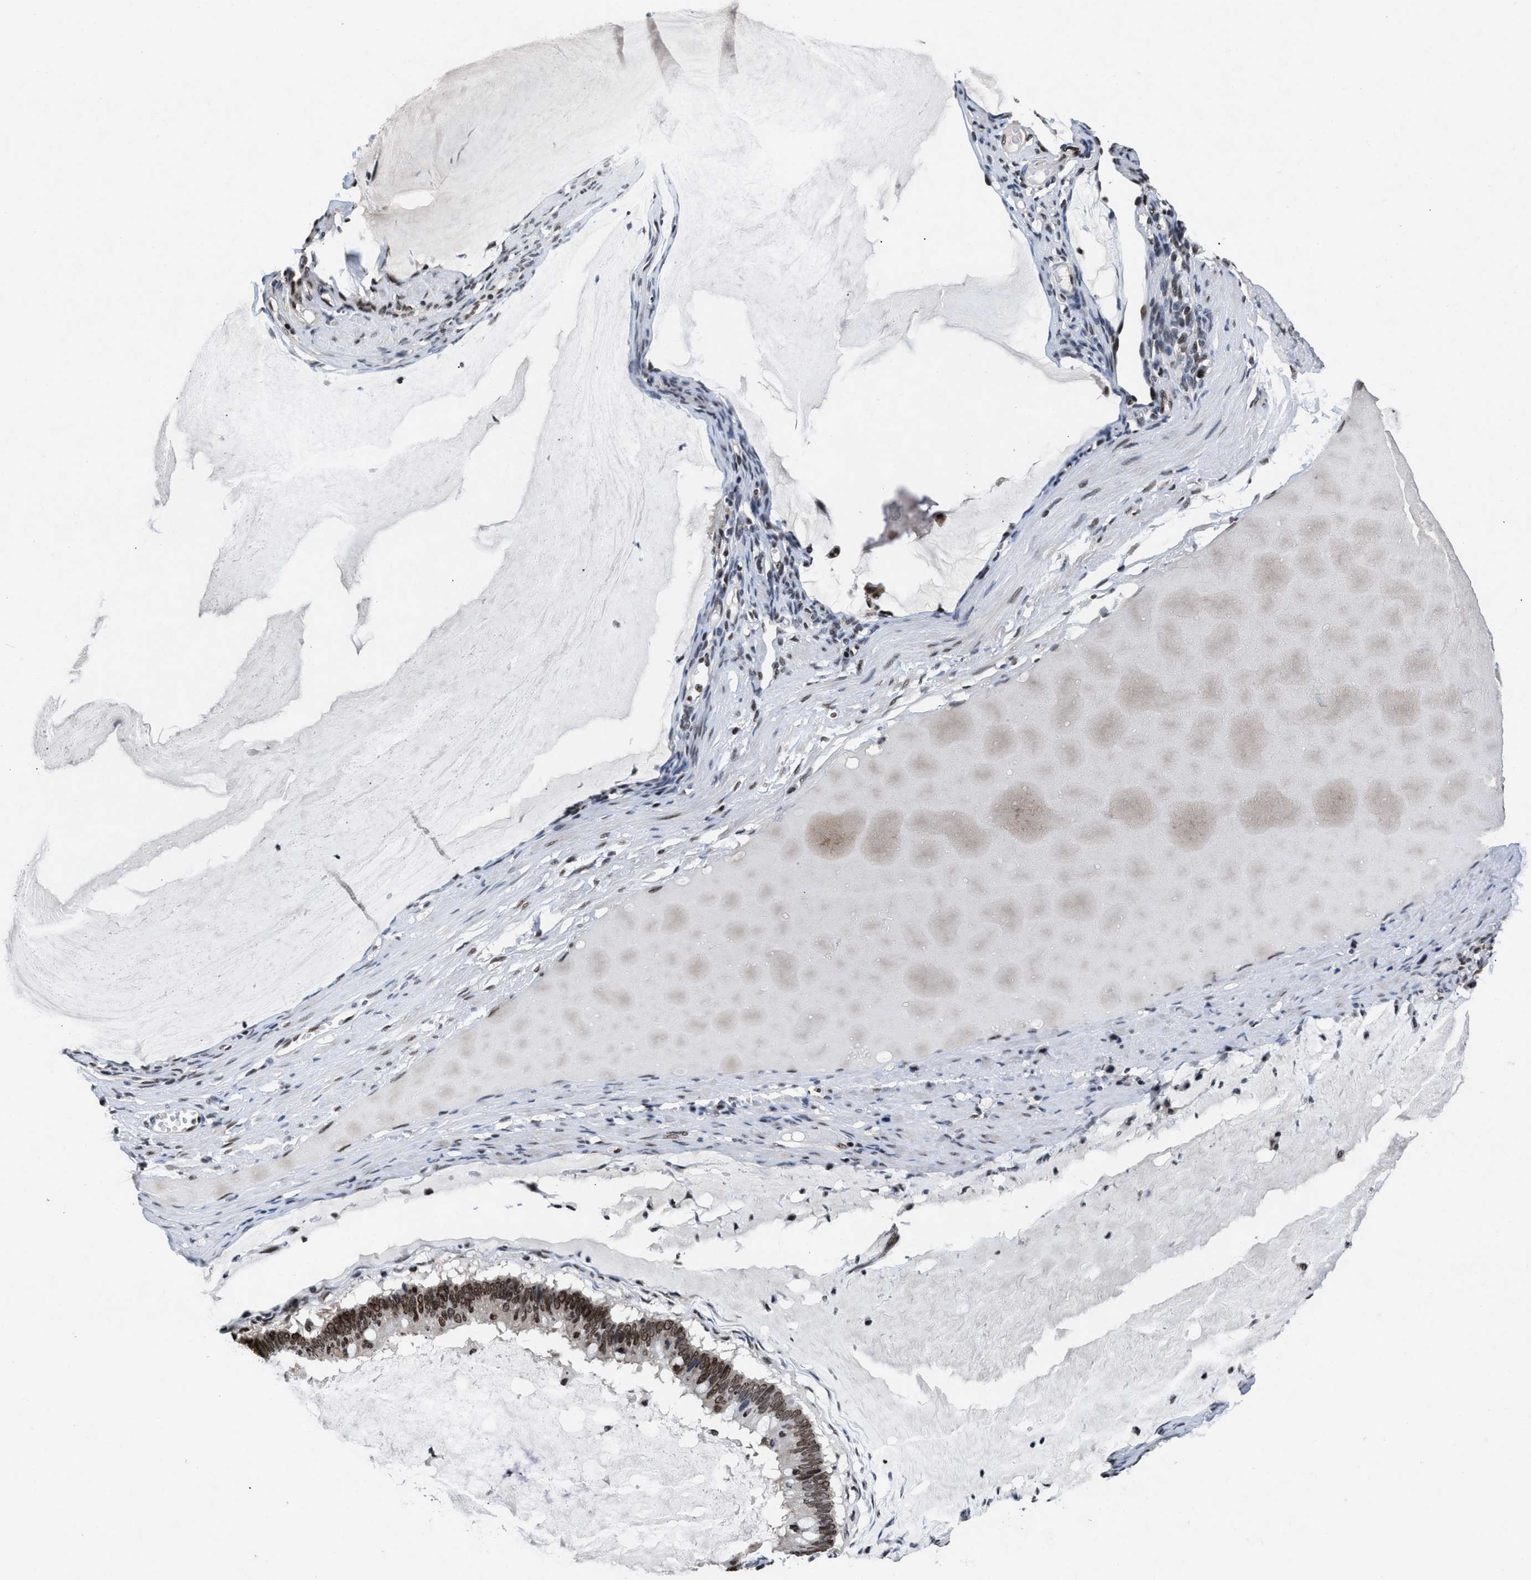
{"staining": {"intensity": "strong", "quantity": ">75%", "location": "nuclear"}, "tissue": "ovarian cancer", "cell_type": "Tumor cells", "image_type": "cancer", "snomed": [{"axis": "morphology", "description": "Cystadenocarcinoma, mucinous, NOS"}, {"axis": "topography", "description": "Ovary"}], "caption": "Immunohistochemical staining of ovarian cancer (mucinous cystadenocarcinoma) reveals high levels of strong nuclear staining in approximately >75% of tumor cells.", "gene": "WDR81", "patient": {"sex": "female", "age": 61}}